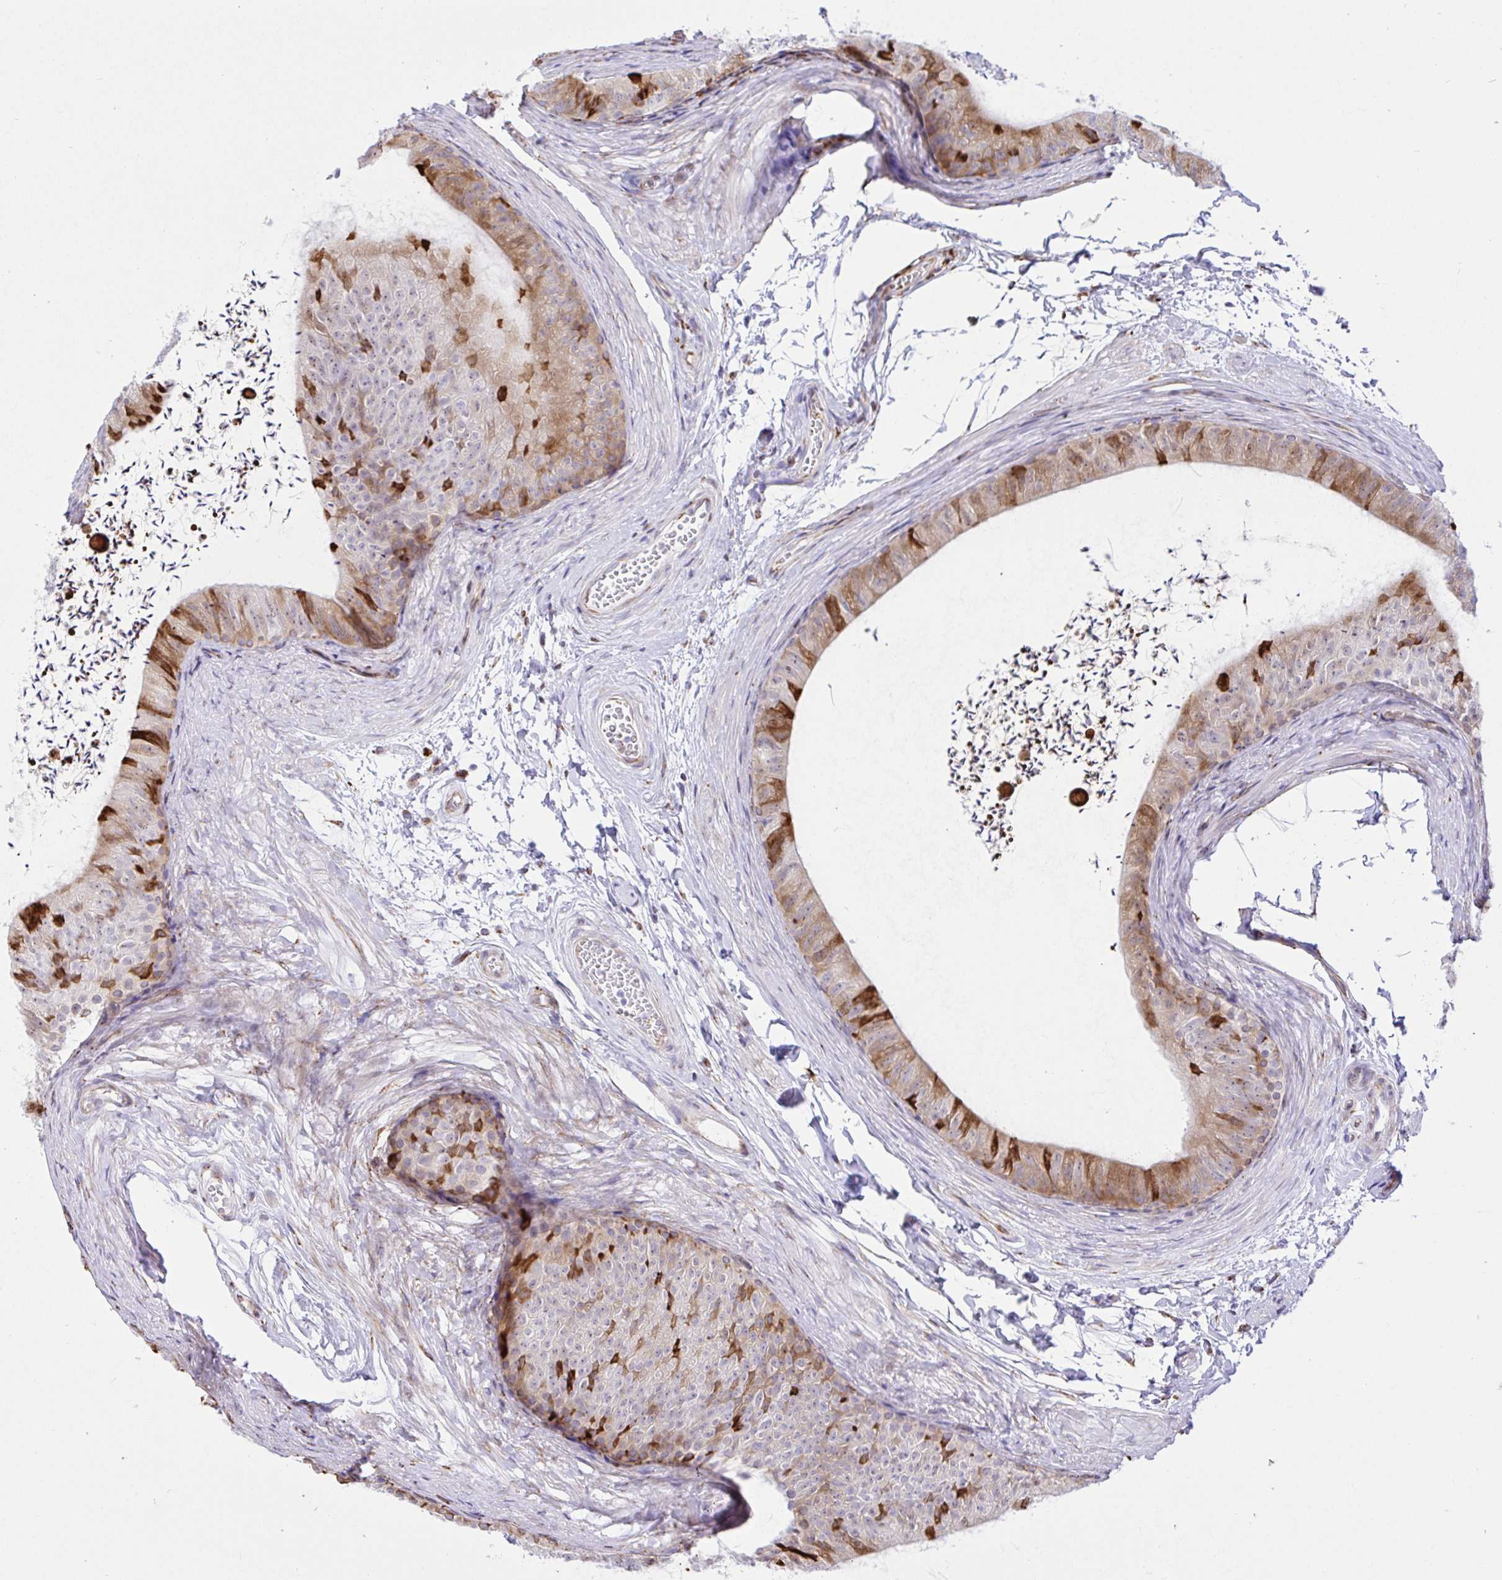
{"staining": {"intensity": "moderate", "quantity": "25%-75%", "location": "cytoplasmic/membranous"}, "tissue": "epididymis", "cell_type": "Glandular cells", "image_type": "normal", "snomed": [{"axis": "morphology", "description": "Normal tissue, NOS"}, {"axis": "topography", "description": "Epididymis, spermatic cord, NOS"}, {"axis": "topography", "description": "Epididymis"}, {"axis": "topography", "description": "Peripheral nerve tissue"}], "caption": "Immunohistochemistry micrograph of unremarkable epididymis: epididymis stained using immunohistochemistry (IHC) exhibits medium levels of moderate protein expression localized specifically in the cytoplasmic/membranous of glandular cells, appearing as a cytoplasmic/membranous brown color.", "gene": "CLGN", "patient": {"sex": "male", "age": 29}}